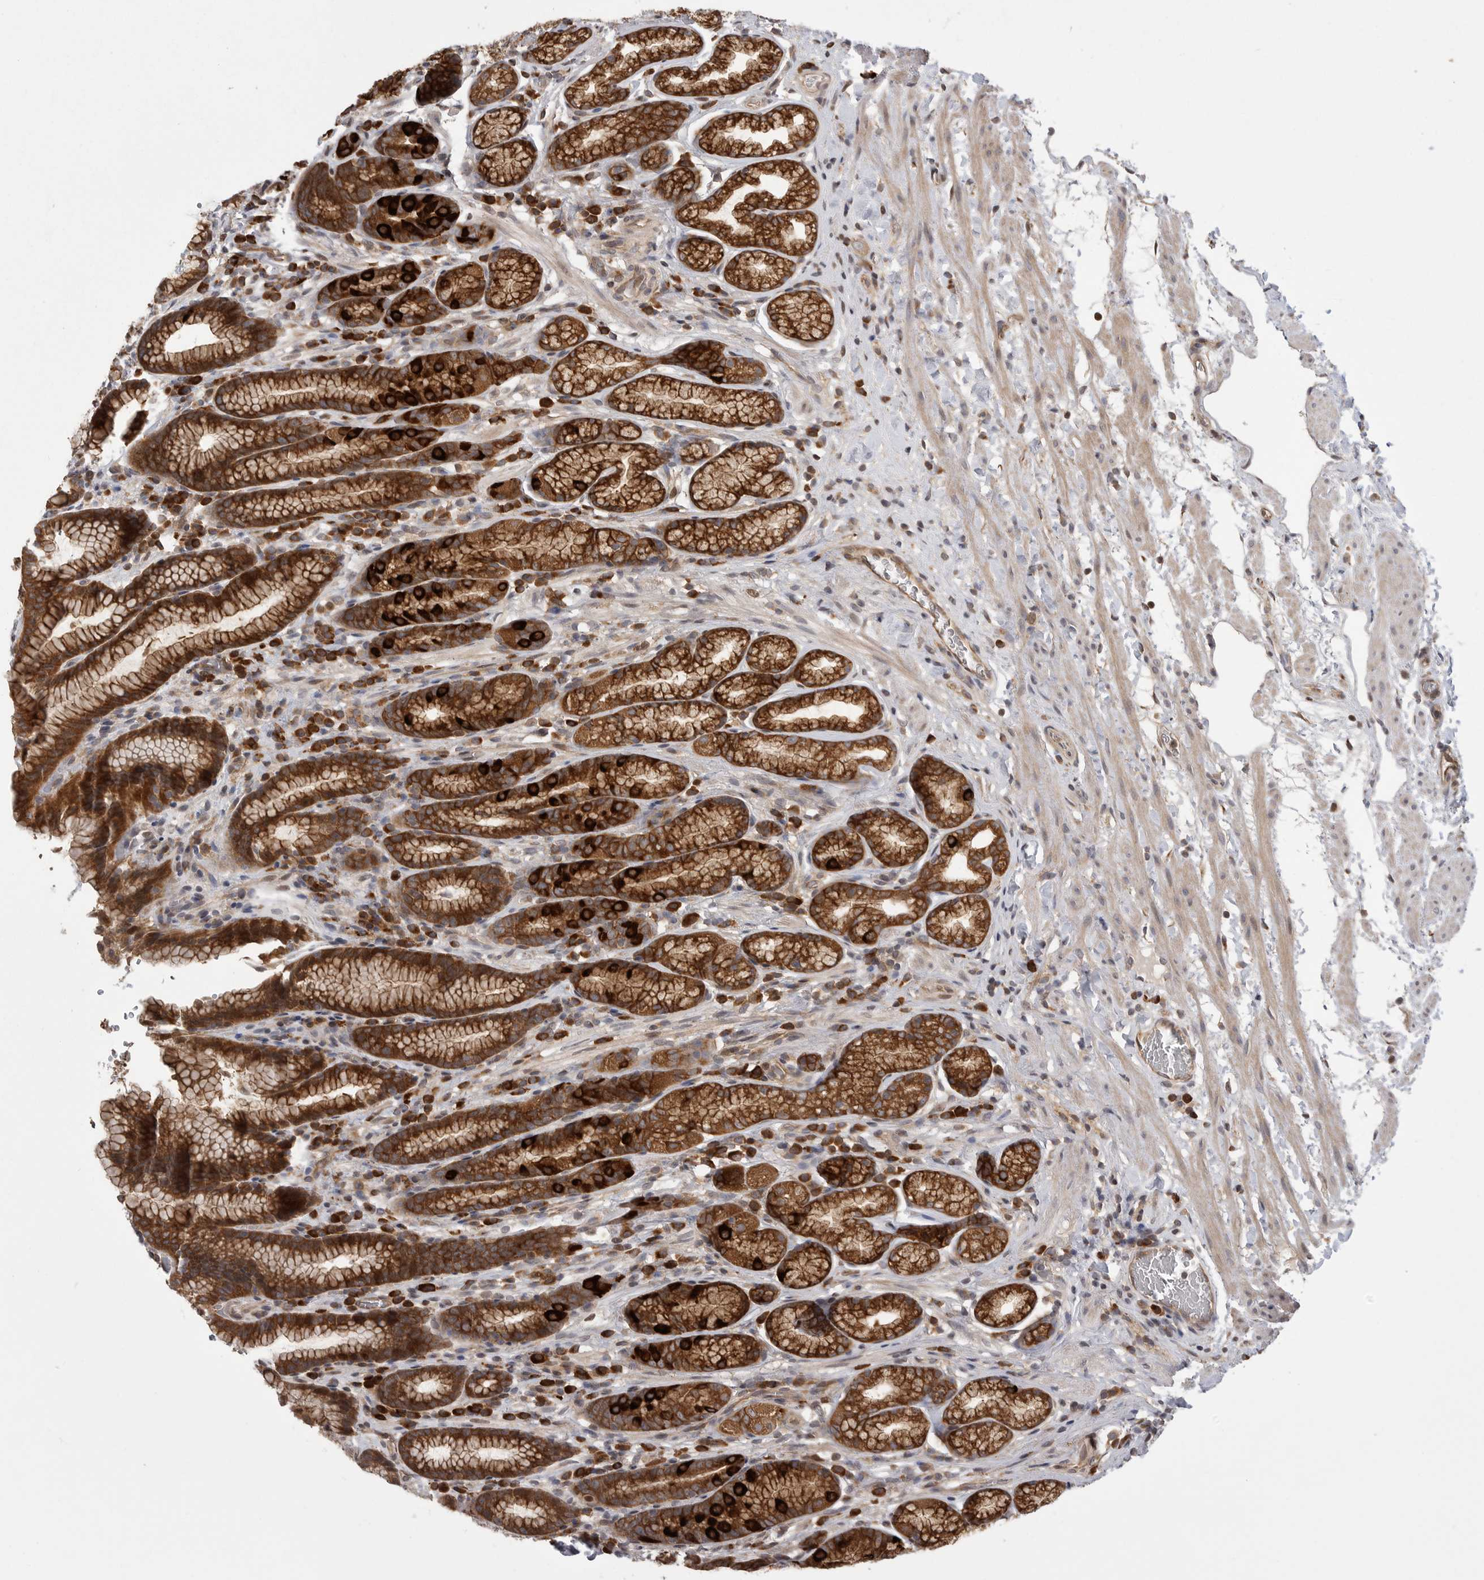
{"staining": {"intensity": "strong", "quantity": ">75%", "location": "cytoplasmic/membranous"}, "tissue": "stomach", "cell_type": "Glandular cells", "image_type": "normal", "snomed": [{"axis": "morphology", "description": "Normal tissue, NOS"}, {"axis": "topography", "description": "Stomach"}], "caption": "Protein staining of benign stomach shows strong cytoplasmic/membranous staining in approximately >75% of glandular cells.", "gene": "OXR1", "patient": {"sex": "male", "age": 42}}